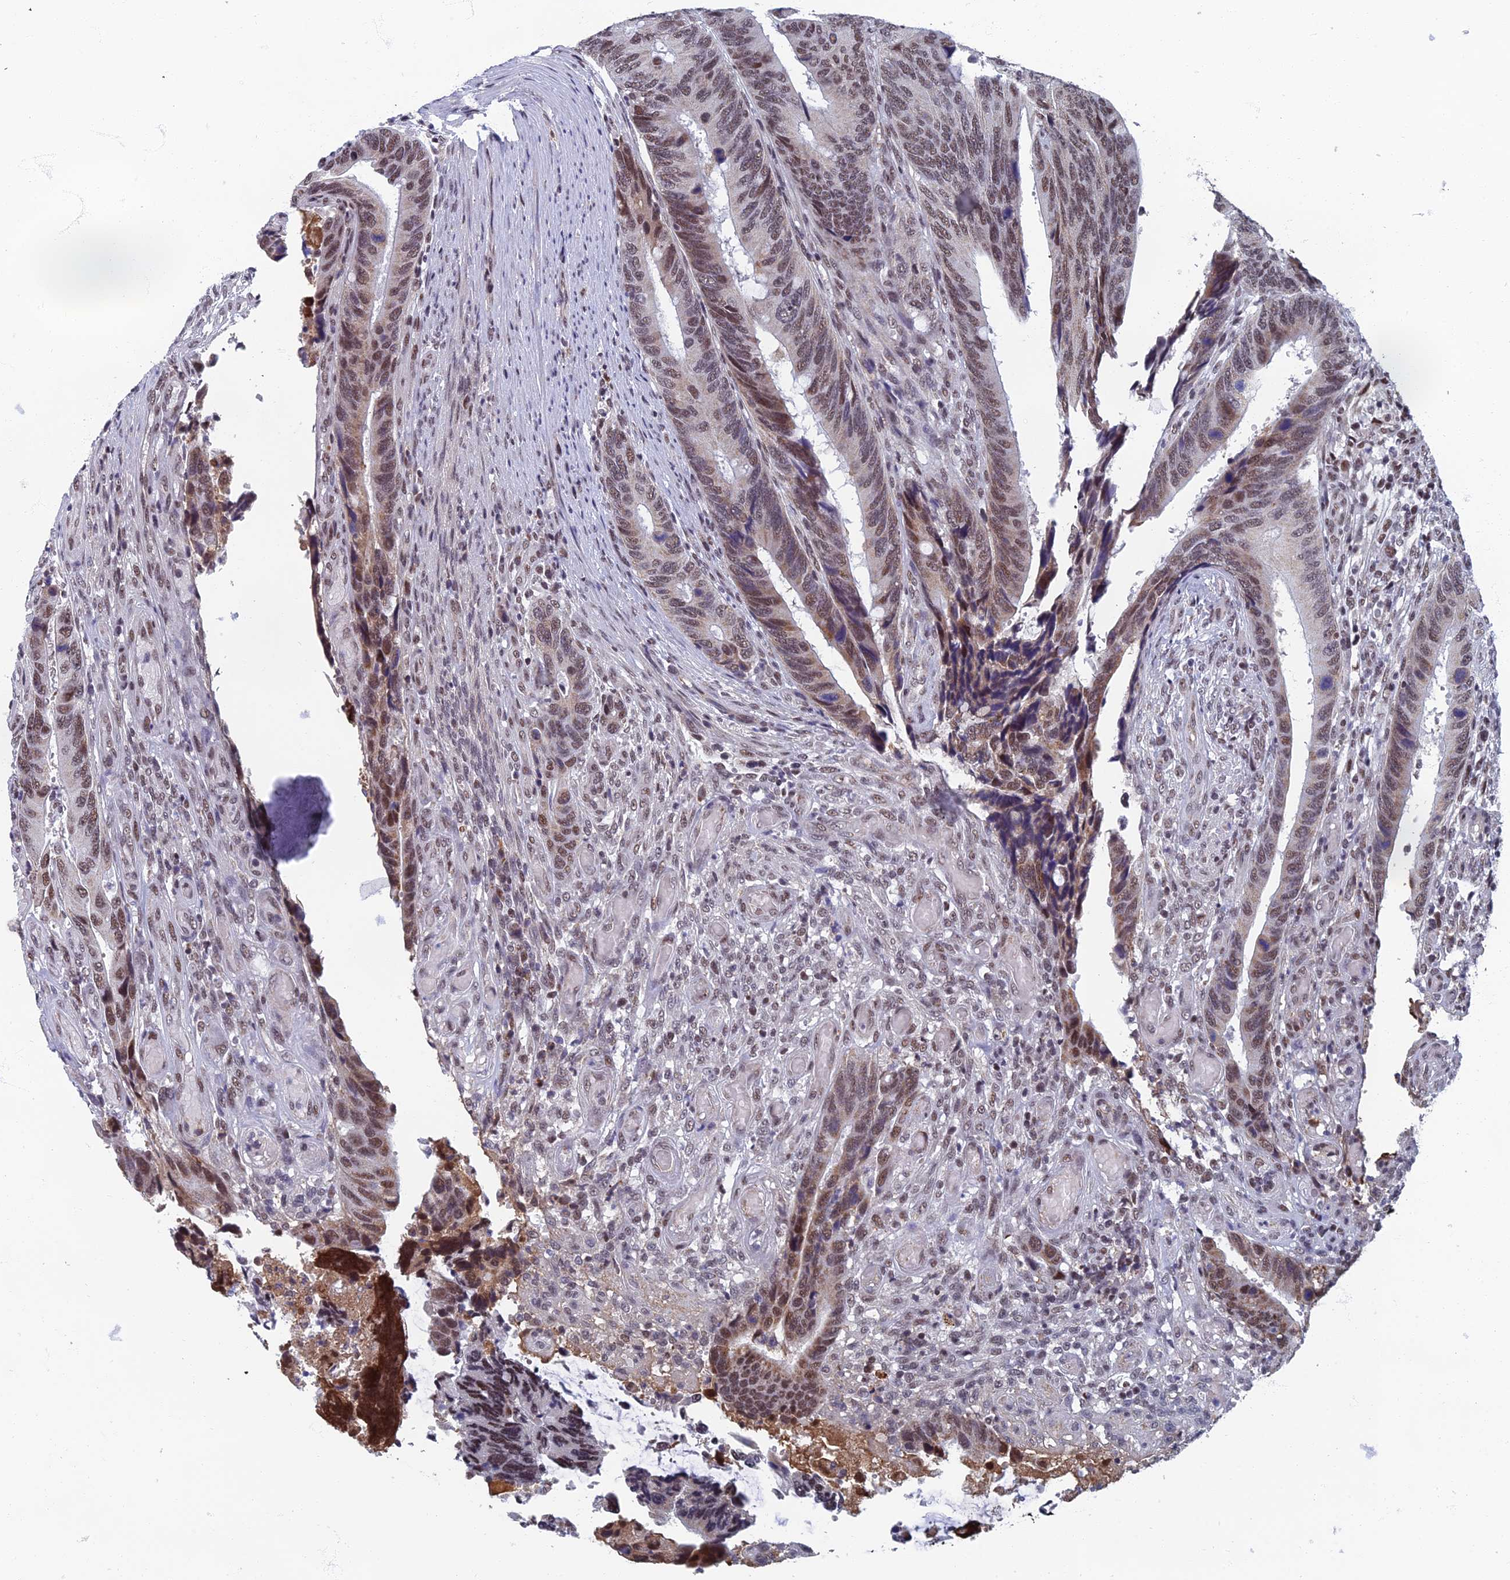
{"staining": {"intensity": "moderate", "quantity": "25%-75%", "location": "cytoplasmic/membranous,nuclear"}, "tissue": "colorectal cancer", "cell_type": "Tumor cells", "image_type": "cancer", "snomed": [{"axis": "morphology", "description": "Adenocarcinoma, NOS"}, {"axis": "topography", "description": "Colon"}], "caption": "An immunohistochemistry (IHC) photomicrograph of tumor tissue is shown. Protein staining in brown shows moderate cytoplasmic/membranous and nuclear positivity in adenocarcinoma (colorectal) within tumor cells. Nuclei are stained in blue.", "gene": "TAF13", "patient": {"sex": "male", "age": 87}}